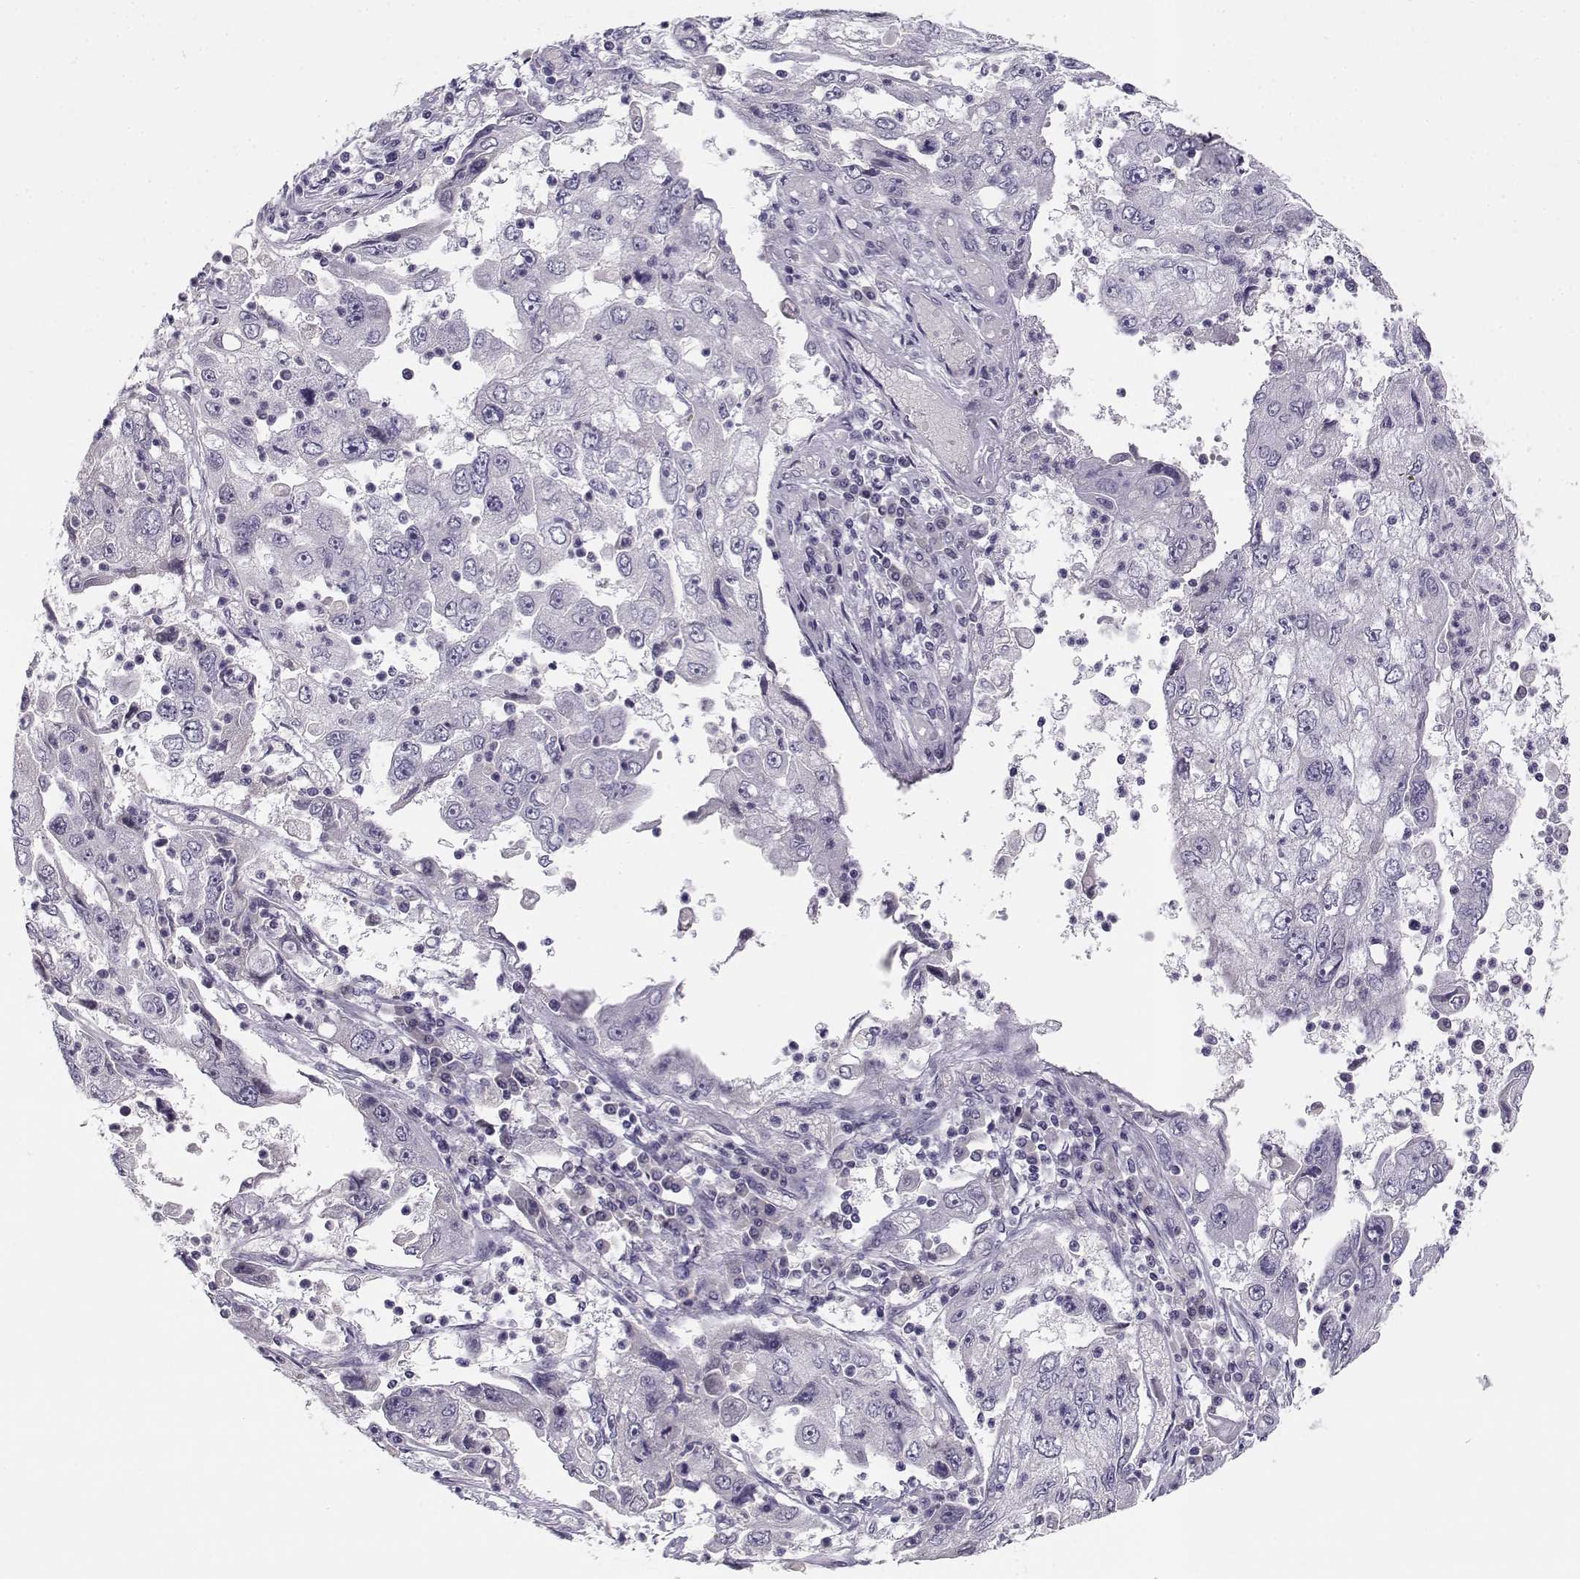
{"staining": {"intensity": "negative", "quantity": "none", "location": "none"}, "tissue": "cervical cancer", "cell_type": "Tumor cells", "image_type": "cancer", "snomed": [{"axis": "morphology", "description": "Squamous cell carcinoma, NOS"}, {"axis": "topography", "description": "Cervix"}], "caption": "Image shows no significant protein expression in tumor cells of cervical squamous cell carcinoma.", "gene": "C16orf86", "patient": {"sex": "female", "age": 36}}